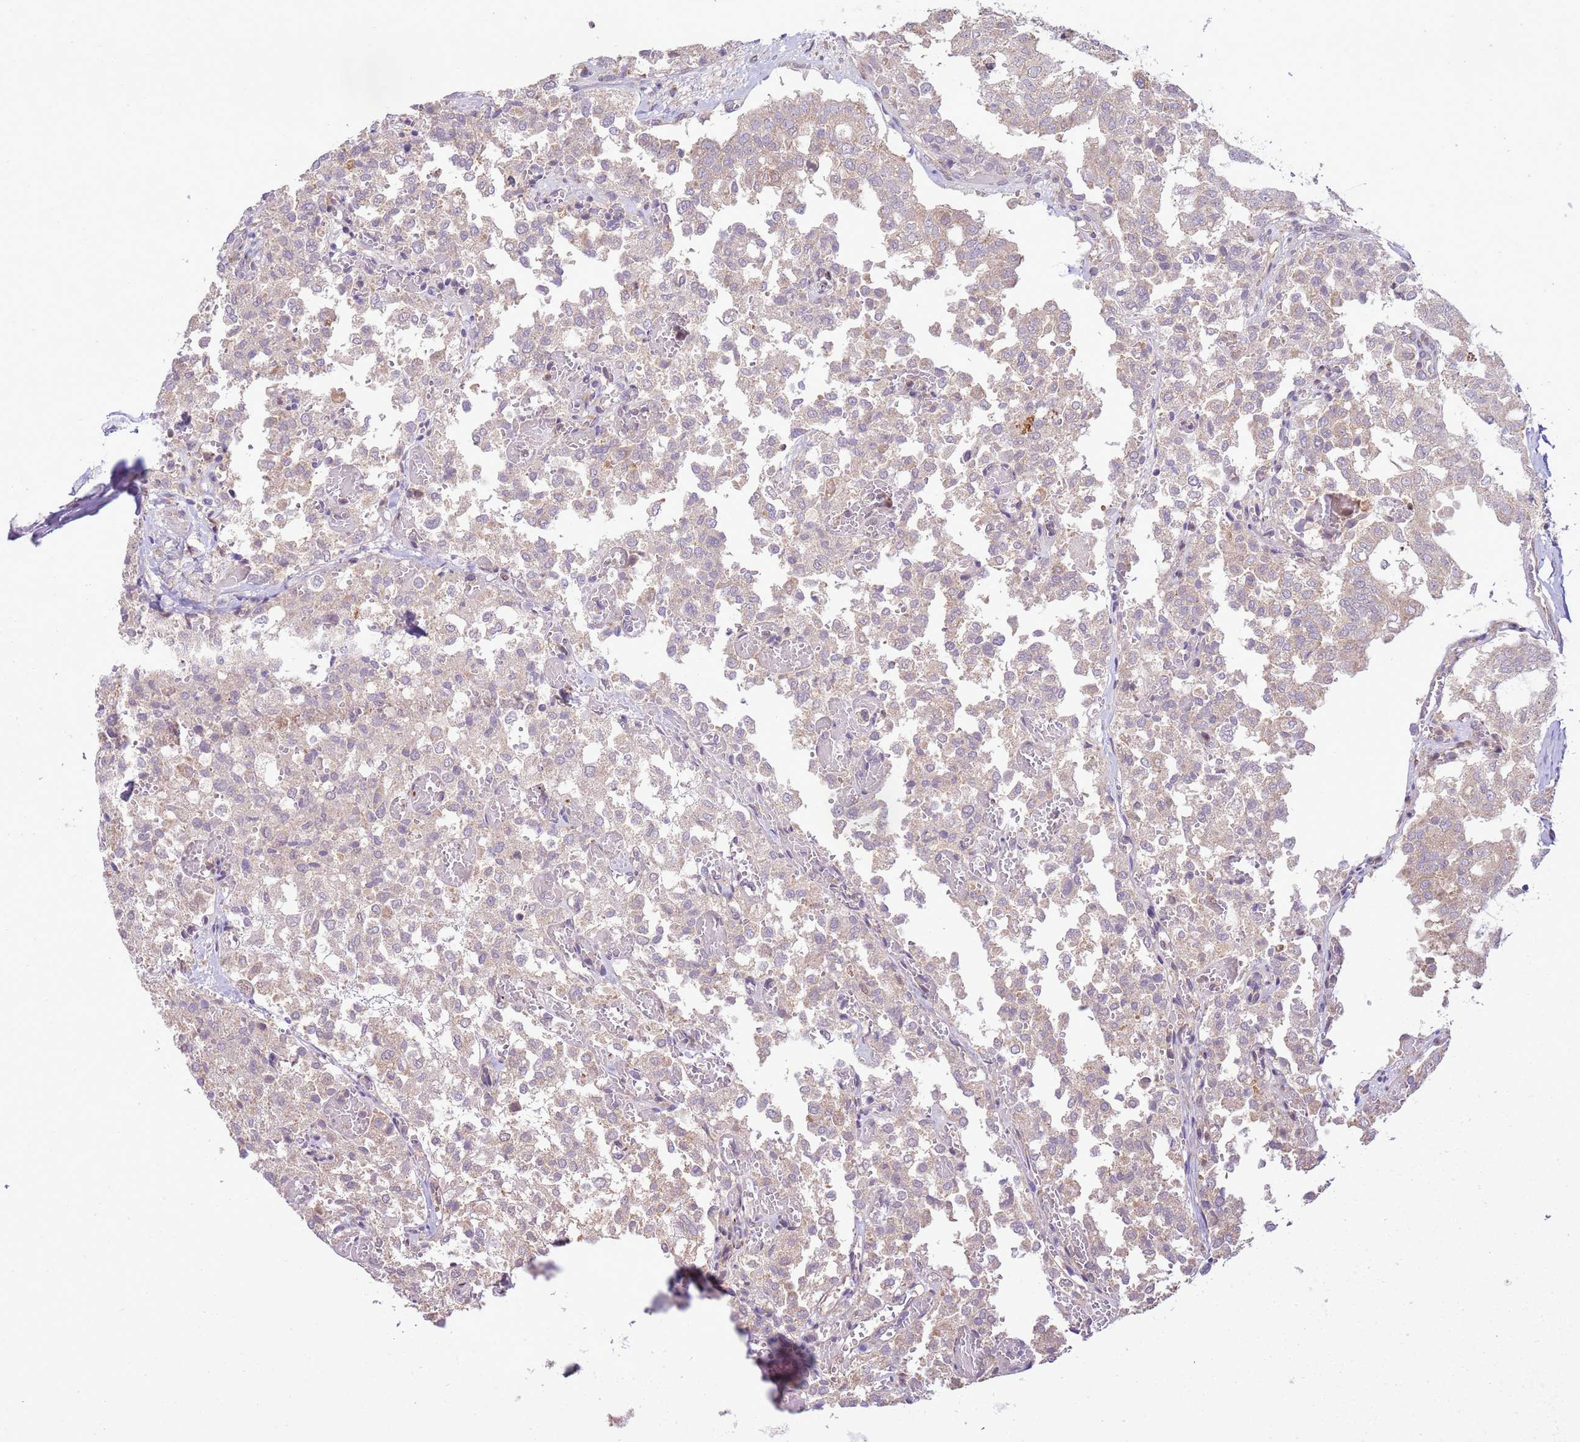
{"staining": {"intensity": "weak", "quantity": "<25%", "location": "cytoplasmic/membranous"}, "tissue": "thyroid cancer", "cell_type": "Tumor cells", "image_type": "cancer", "snomed": [{"axis": "morphology", "description": "Follicular adenoma carcinoma, NOS"}, {"axis": "topography", "description": "Thyroid gland"}], "caption": "Thyroid cancer was stained to show a protein in brown. There is no significant expression in tumor cells.", "gene": "SCARA3", "patient": {"sex": "male", "age": 75}}